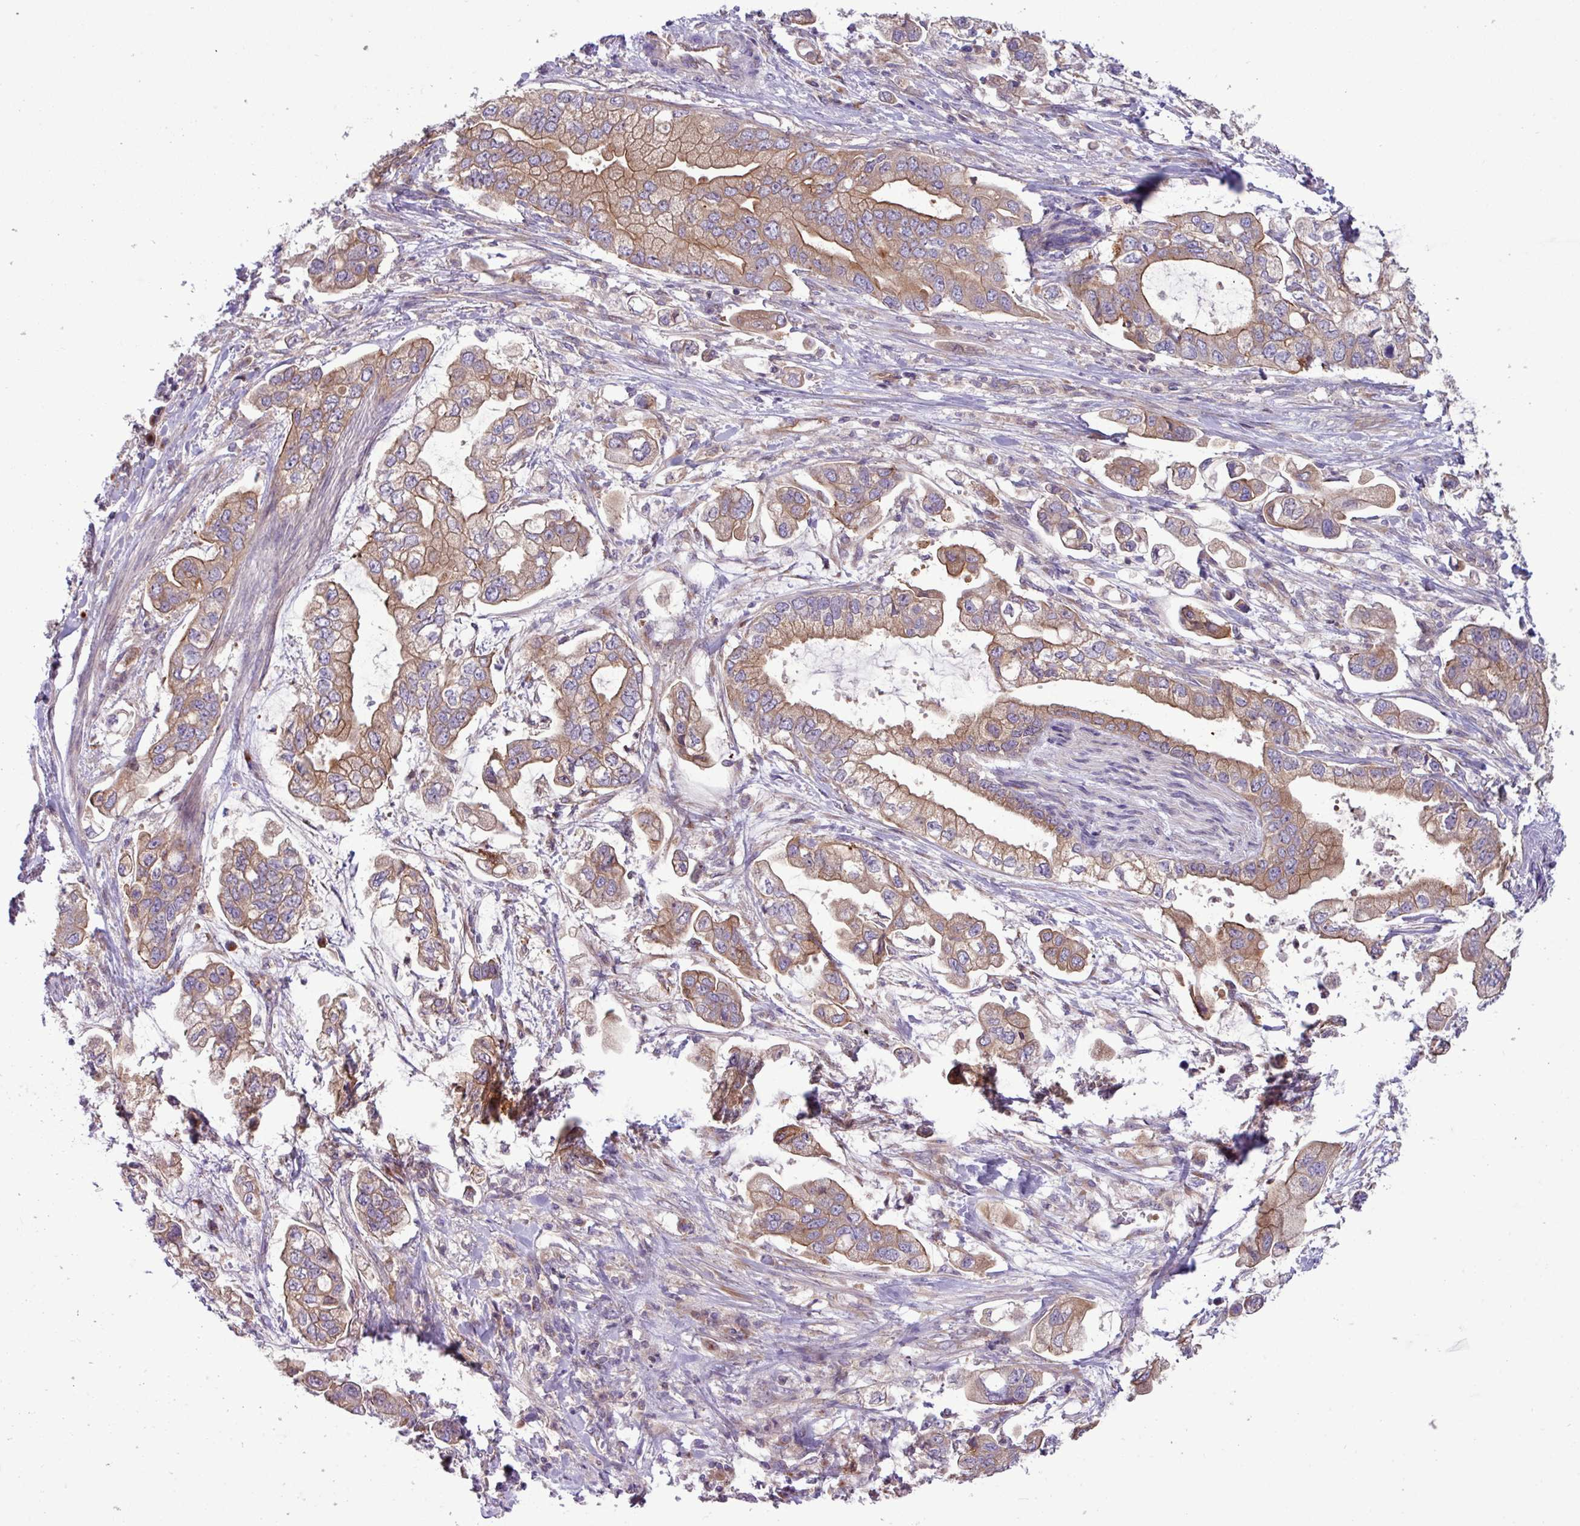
{"staining": {"intensity": "moderate", "quantity": ">75%", "location": "cytoplasmic/membranous"}, "tissue": "stomach cancer", "cell_type": "Tumor cells", "image_type": "cancer", "snomed": [{"axis": "morphology", "description": "Adenocarcinoma, NOS"}, {"axis": "topography", "description": "Stomach"}], "caption": "A photomicrograph showing moderate cytoplasmic/membranous positivity in approximately >75% of tumor cells in stomach adenocarcinoma, as visualized by brown immunohistochemical staining.", "gene": "RAB19", "patient": {"sex": "male", "age": 62}}